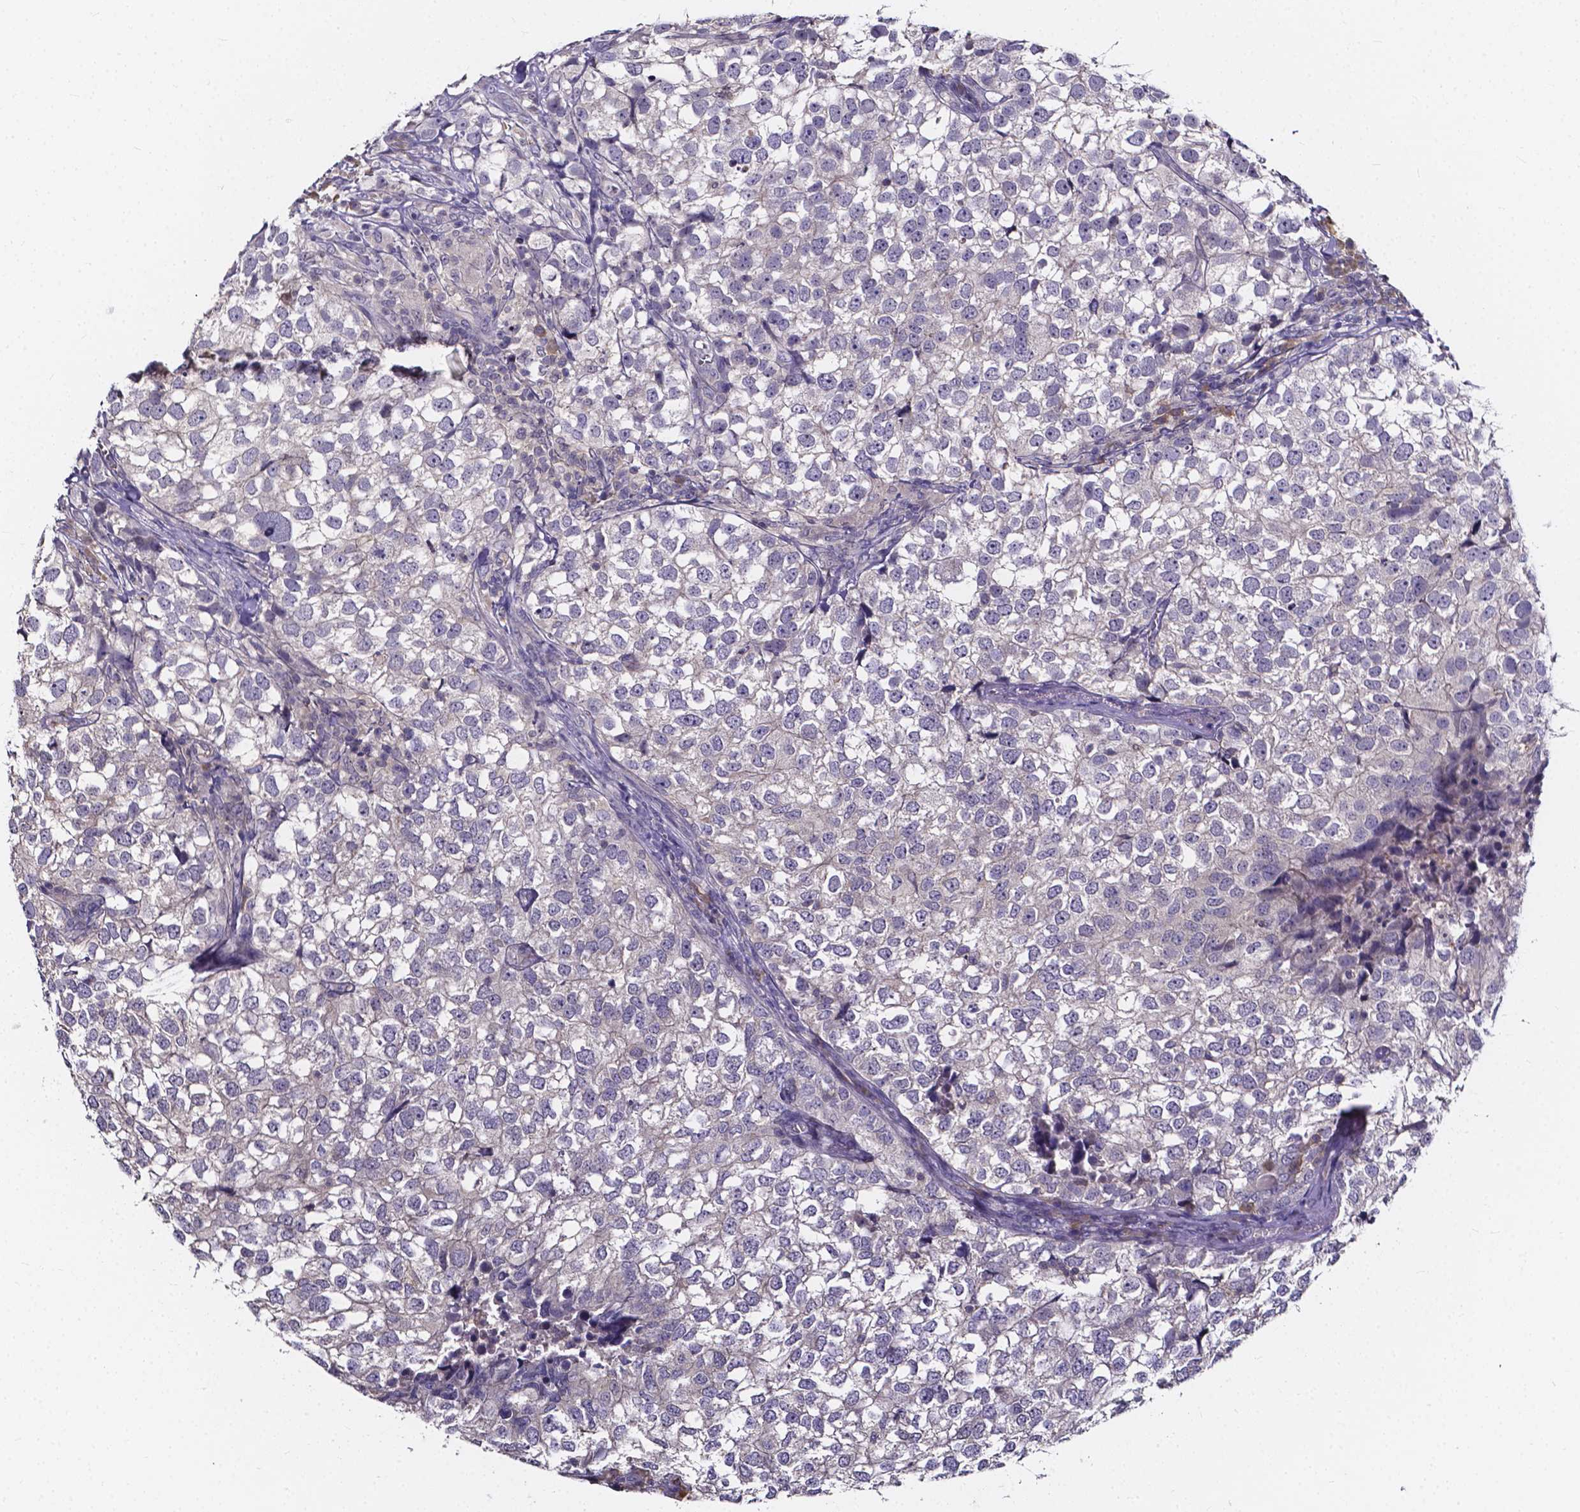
{"staining": {"intensity": "negative", "quantity": "none", "location": "none"}, "tissue": "breast cancer", "cell_type": "Tumor cells", "image_type": "cancer", "snomed": [{"axis": "morphology", "description": "Duct carcinoma"}, {"axis": "topography", "description": "Breast"}], "caption": "Immunohistochemical staining of breast cancer (invasive ductal carcinoma) exhibits no significant positivity in tumor cells.", "gene": "SPOCD1", "patient": {"sex": "female", "age": 30}}